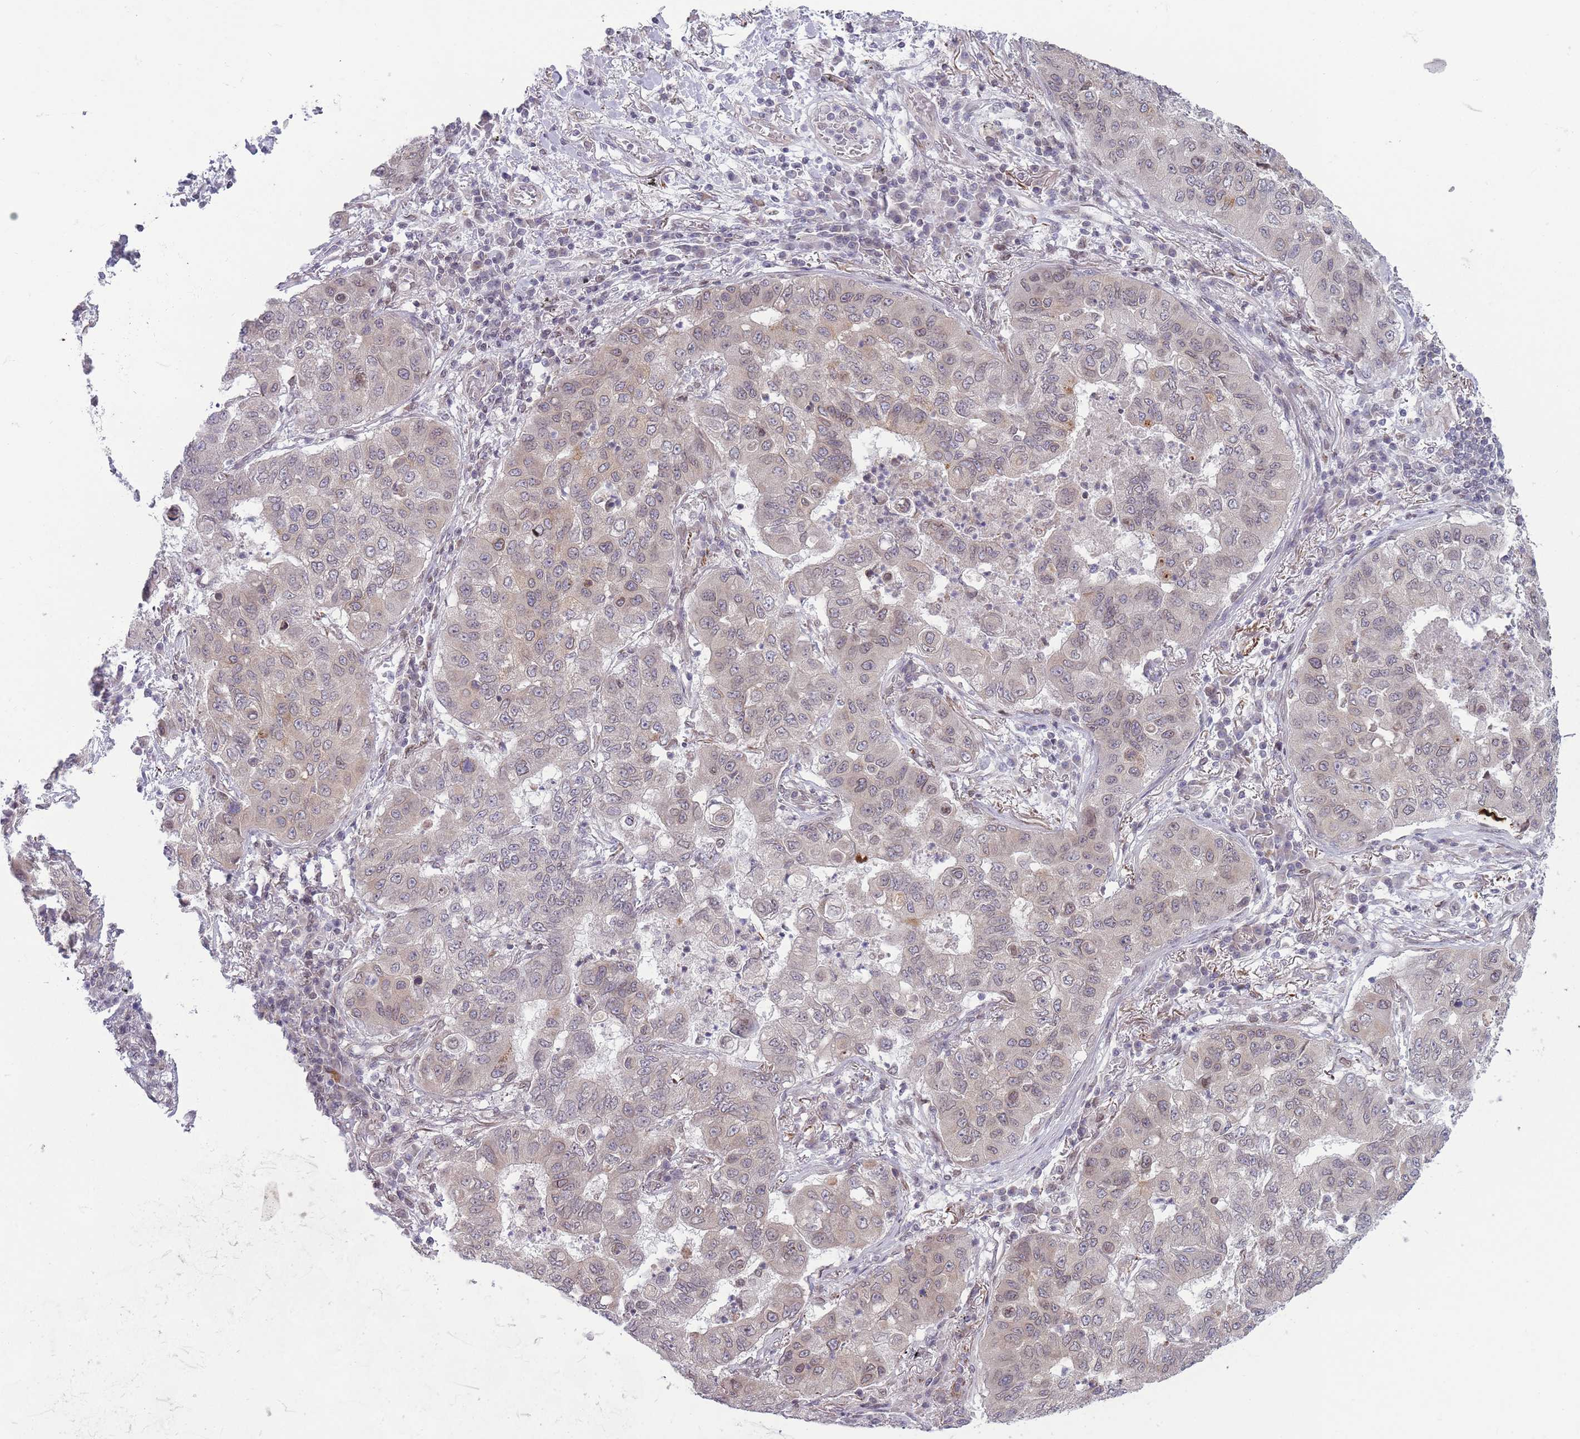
{"staining": {"intensity": "weak", "quantity": "<25%", "location": "nuclear"}, "tissue": "lung cancer", "cell_type": "Tumor cells", "image_type": "cancer", "snomed": [{"axis": "morphology", "description": "Squamous cell carcinoma, NOS"}, {"axis": "topography", "description": "Lung"}], "caption": "DAB immunohistochemical staining of human lung squamous cell carcinoma exhibits no significant expression in tumor cells.", "gene": "VRK2", "patient": {"sex": "male", "age": 74}}